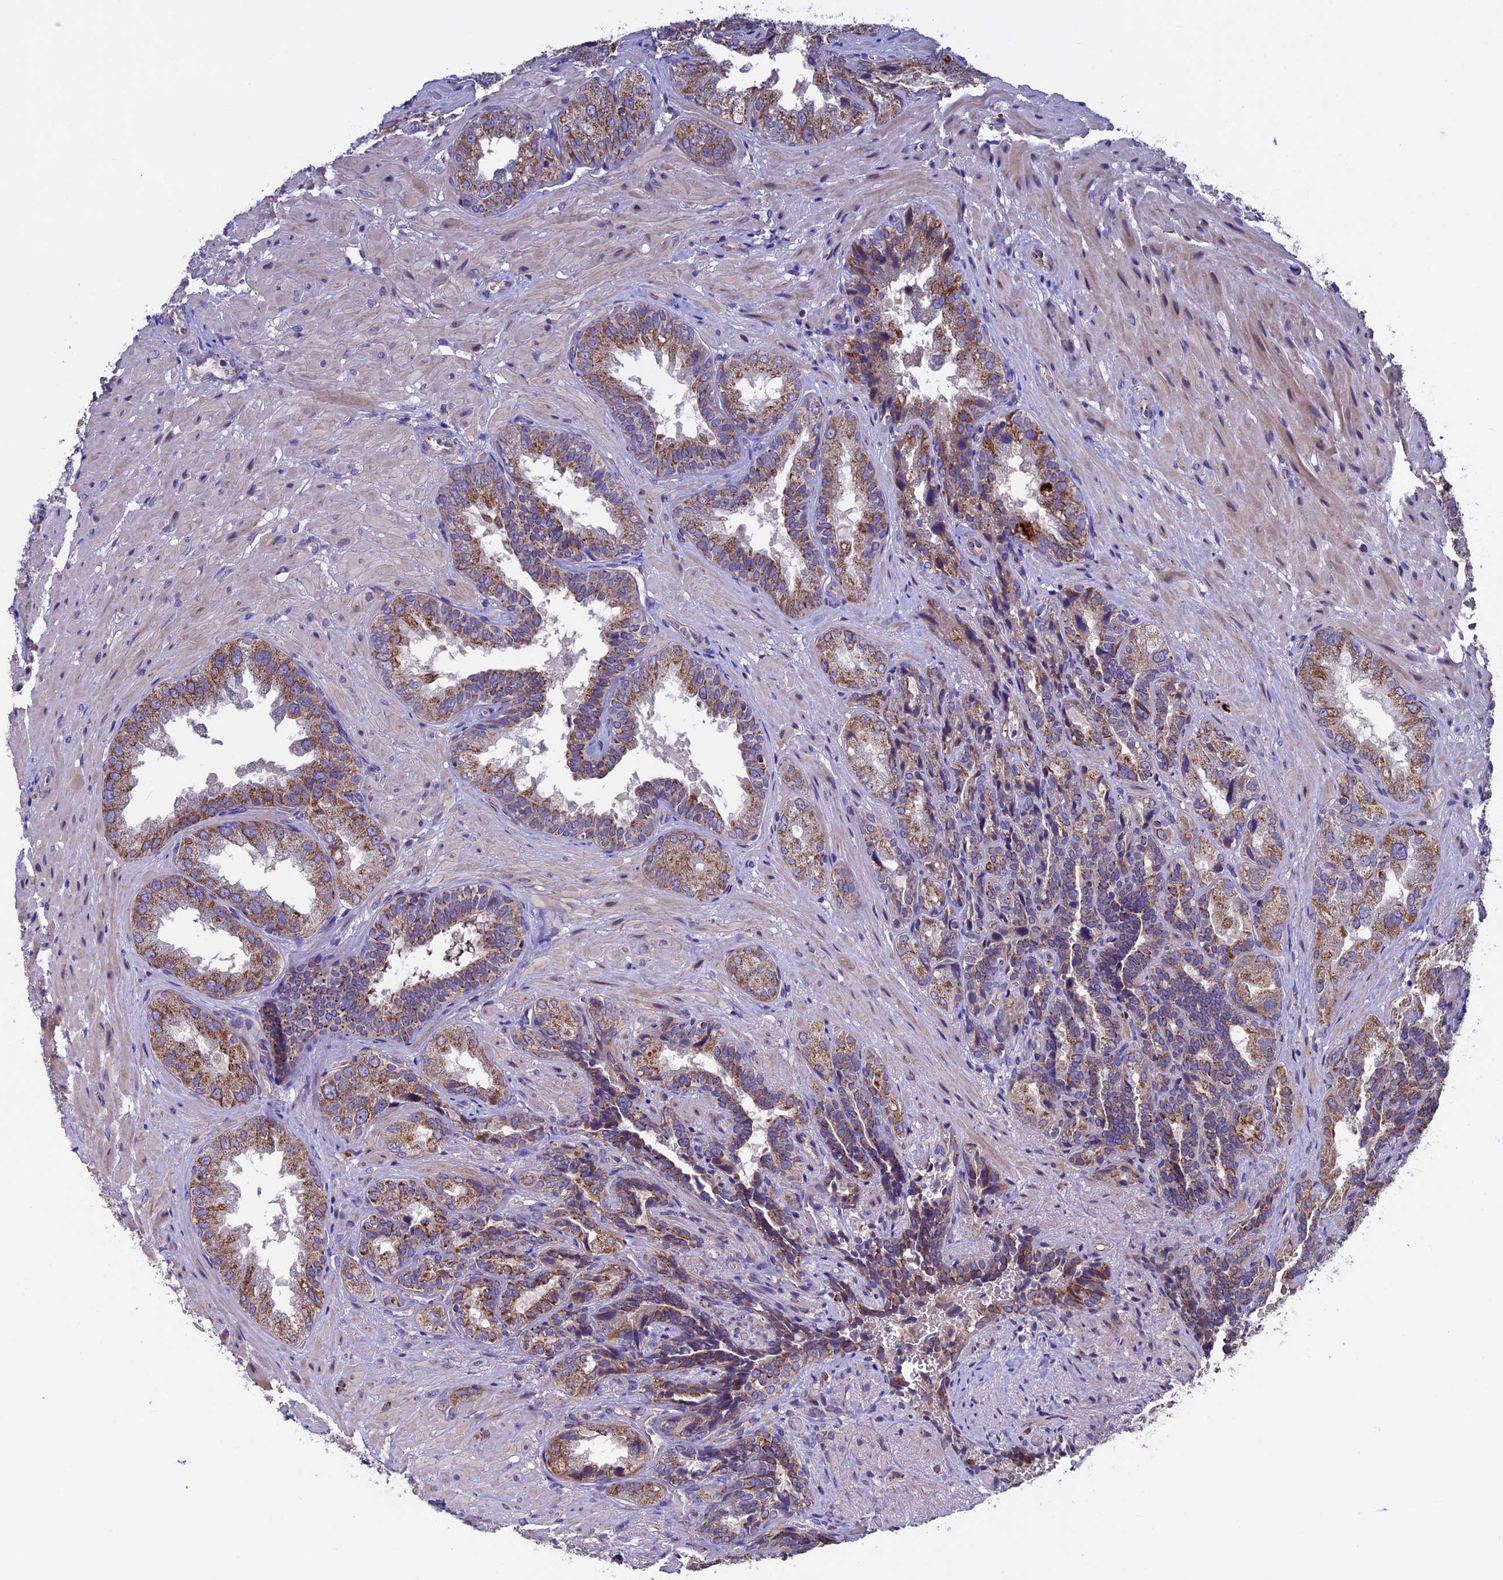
{"staining": {"intensity": "moderate", "quantity": "25%-75%", "location": "cytoplasmic/membranous"}, "tissue": "seminal vesicle", "cell_type": "Glandular cells", "image_type": "normal", "snomed": [{"axis": "morphology", "description": "Normal tissue, NOS"}, {"axis": "topography", "description": "Seminal veicle"}, {"axis": "topography", "description": "Peripheral nerve tissue"}], "caption": "Glandular cells show moderate cytoplasmic/membranous positivity in about 25%-75% of cells in benign seminal vesicle. The staining was performed using DAB (3,3'-diaminobenzidine), with brown indicating positive protein expression. Nuclei are stained blue with hematoxylin.", "gene": "RNF17", "patient": {"sex": "male", "age": 63}}